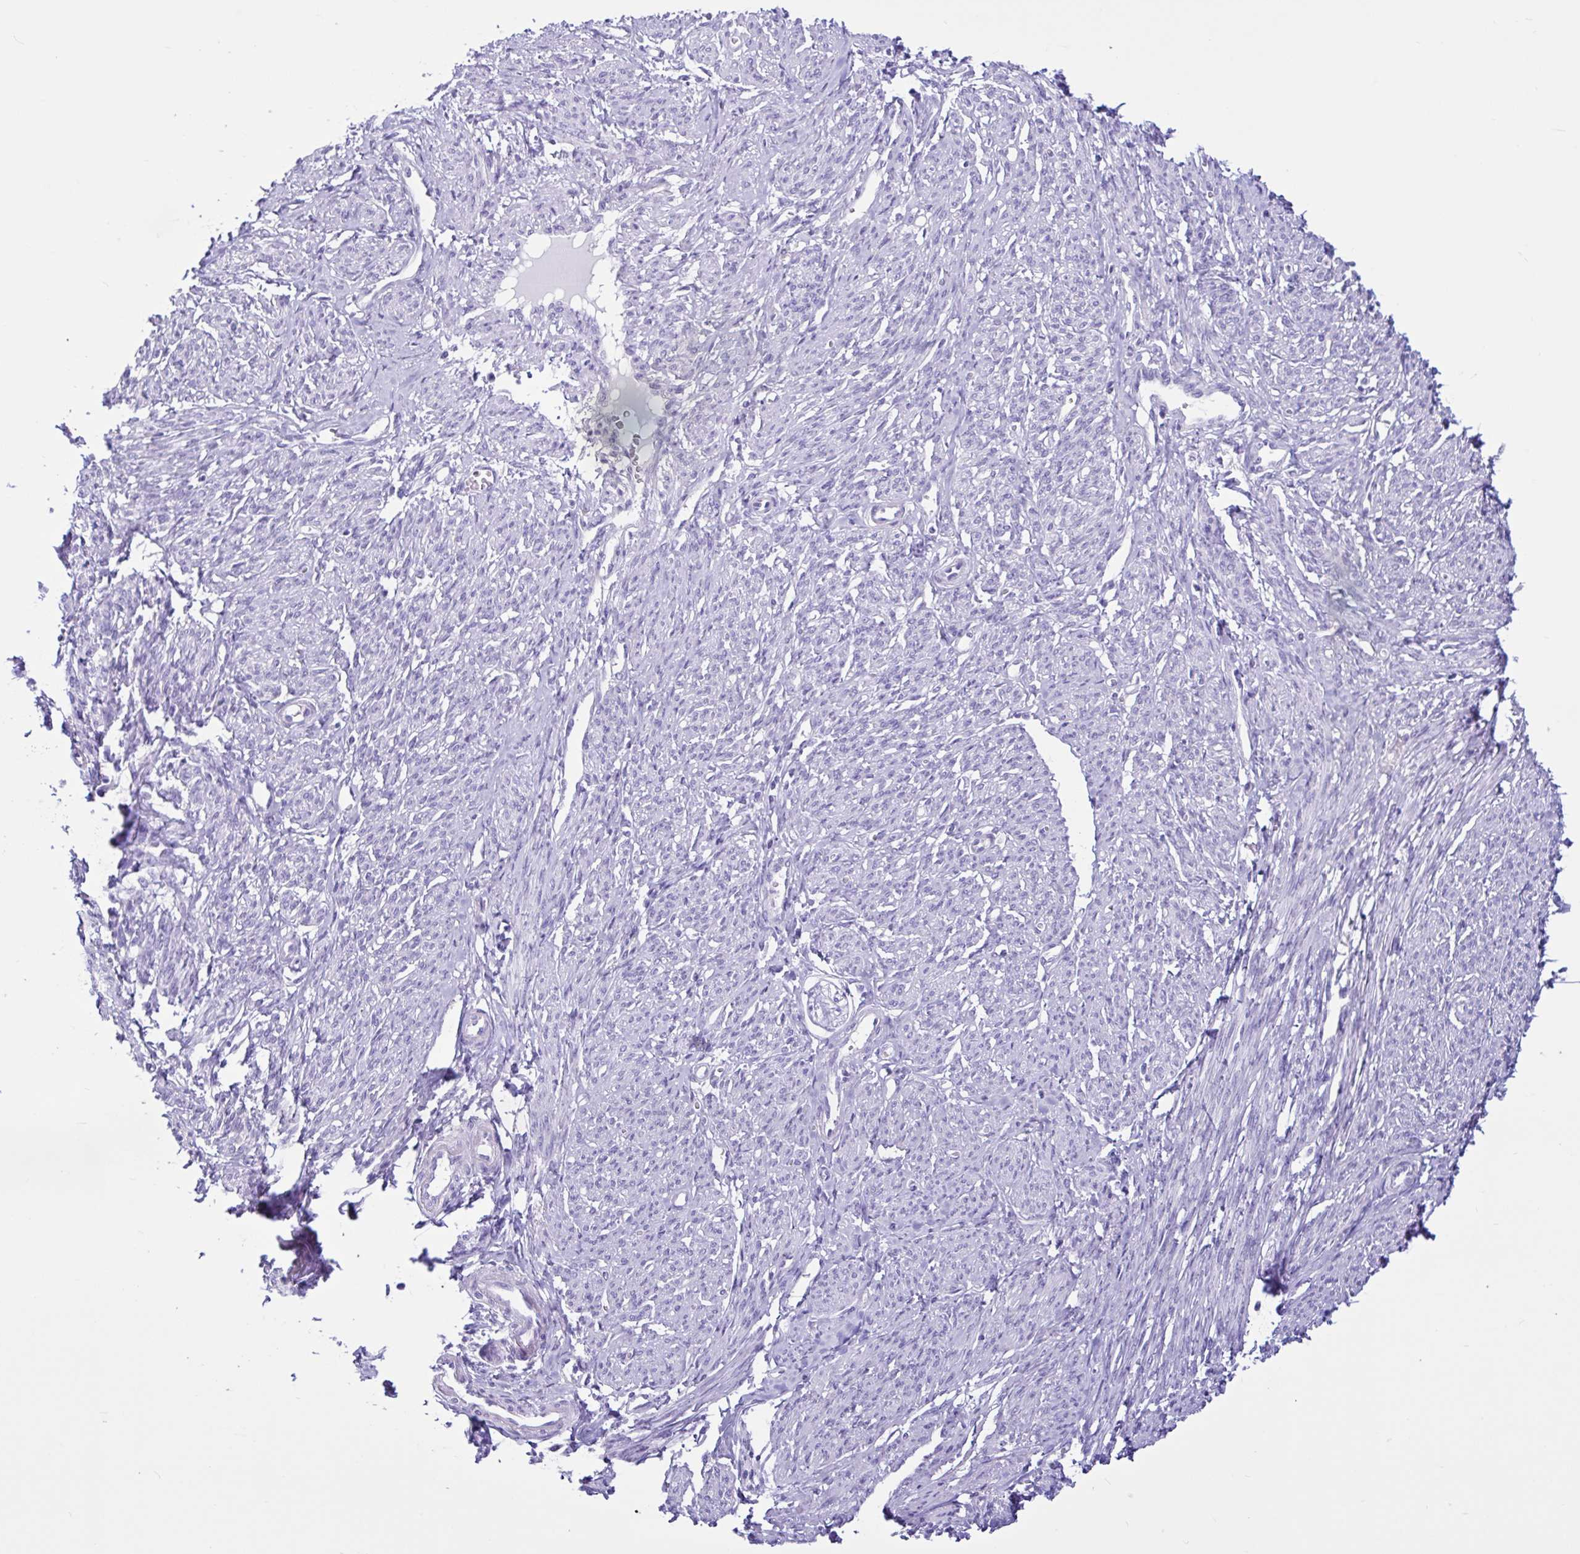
{"staining": {"intensity": "negative", "quantity": "none", "location": "none"}, "tissue": "smooth muscle", "cell_type": "Smooth muscle cells", "image_type": "normal", "snomed": [{"axis": "morphology", "description": "Normal tissue, NOS"}, {"axis": "topography", "description": "Smooth muscle"}], "caption": "Image shows no protein staining in smooth muscle cells of normal smooth muscle.", "gene": "CYP19A1", "patient": {"sex": "female", "age": 65}}